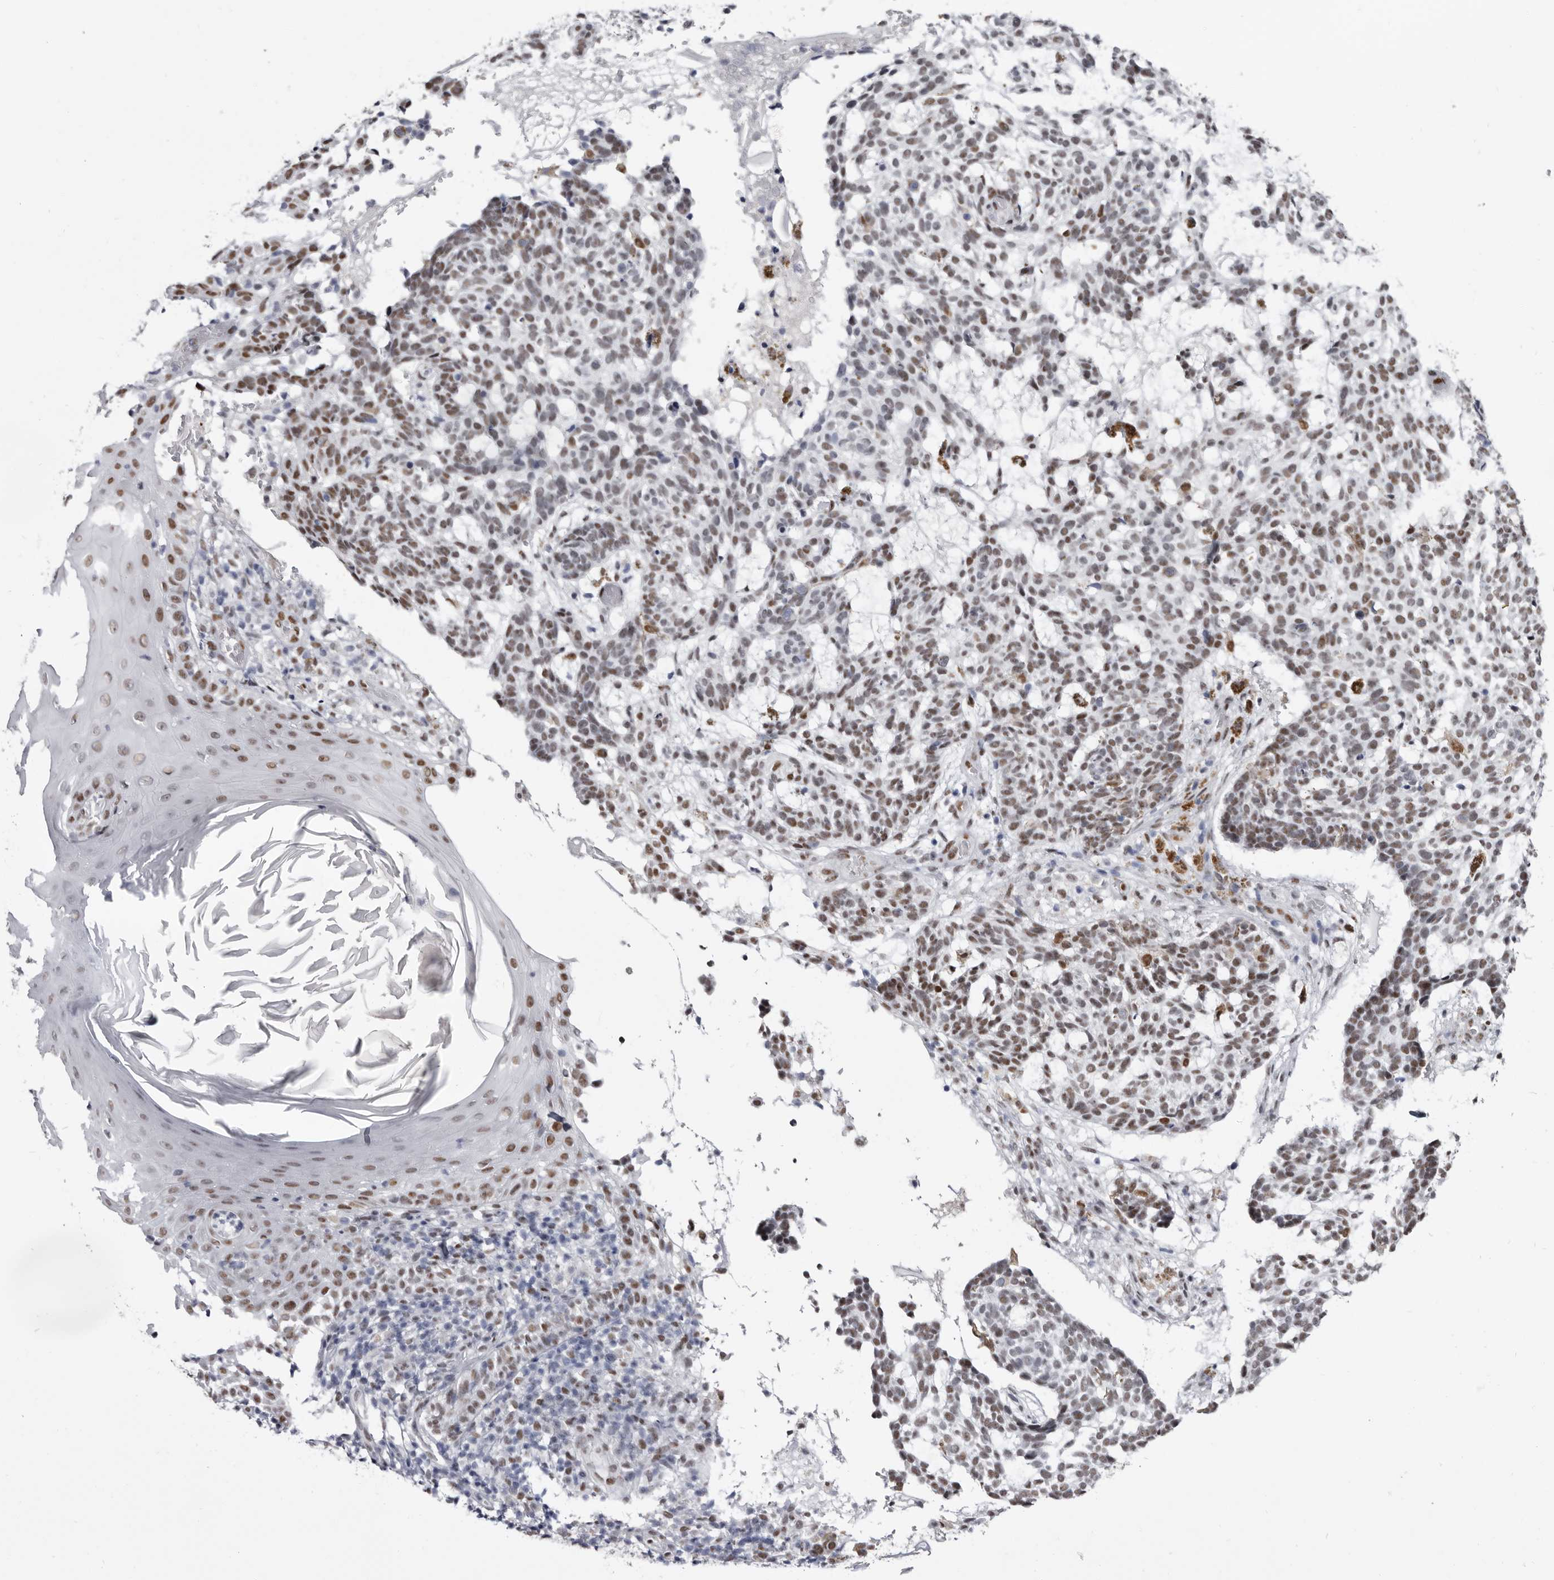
{"staining": {"intensity": "weak", "quantity": "25%-75%", "location": "nuclear"}, "tissue": "skin cancer", "cell_type": "Tumor cells", "image_type": "cancer", "snomed": [{"axis": "morphology", "description": "Basal cell carcinoma"}, {"axis": "topography", "description": "Skin"}], "caption": "Immunohistochemical staining of skin cancer reveals weak nuclear protein positivity in about 25%-75% of tumor cells. The staining was performed using DAB to visualize the protein expression in brown, while the nuclei were stained in blue with hematoxylin (Magnification: 20x).", "gene": "ZNF326", "patient": {"sex": "male", "age": 85}}